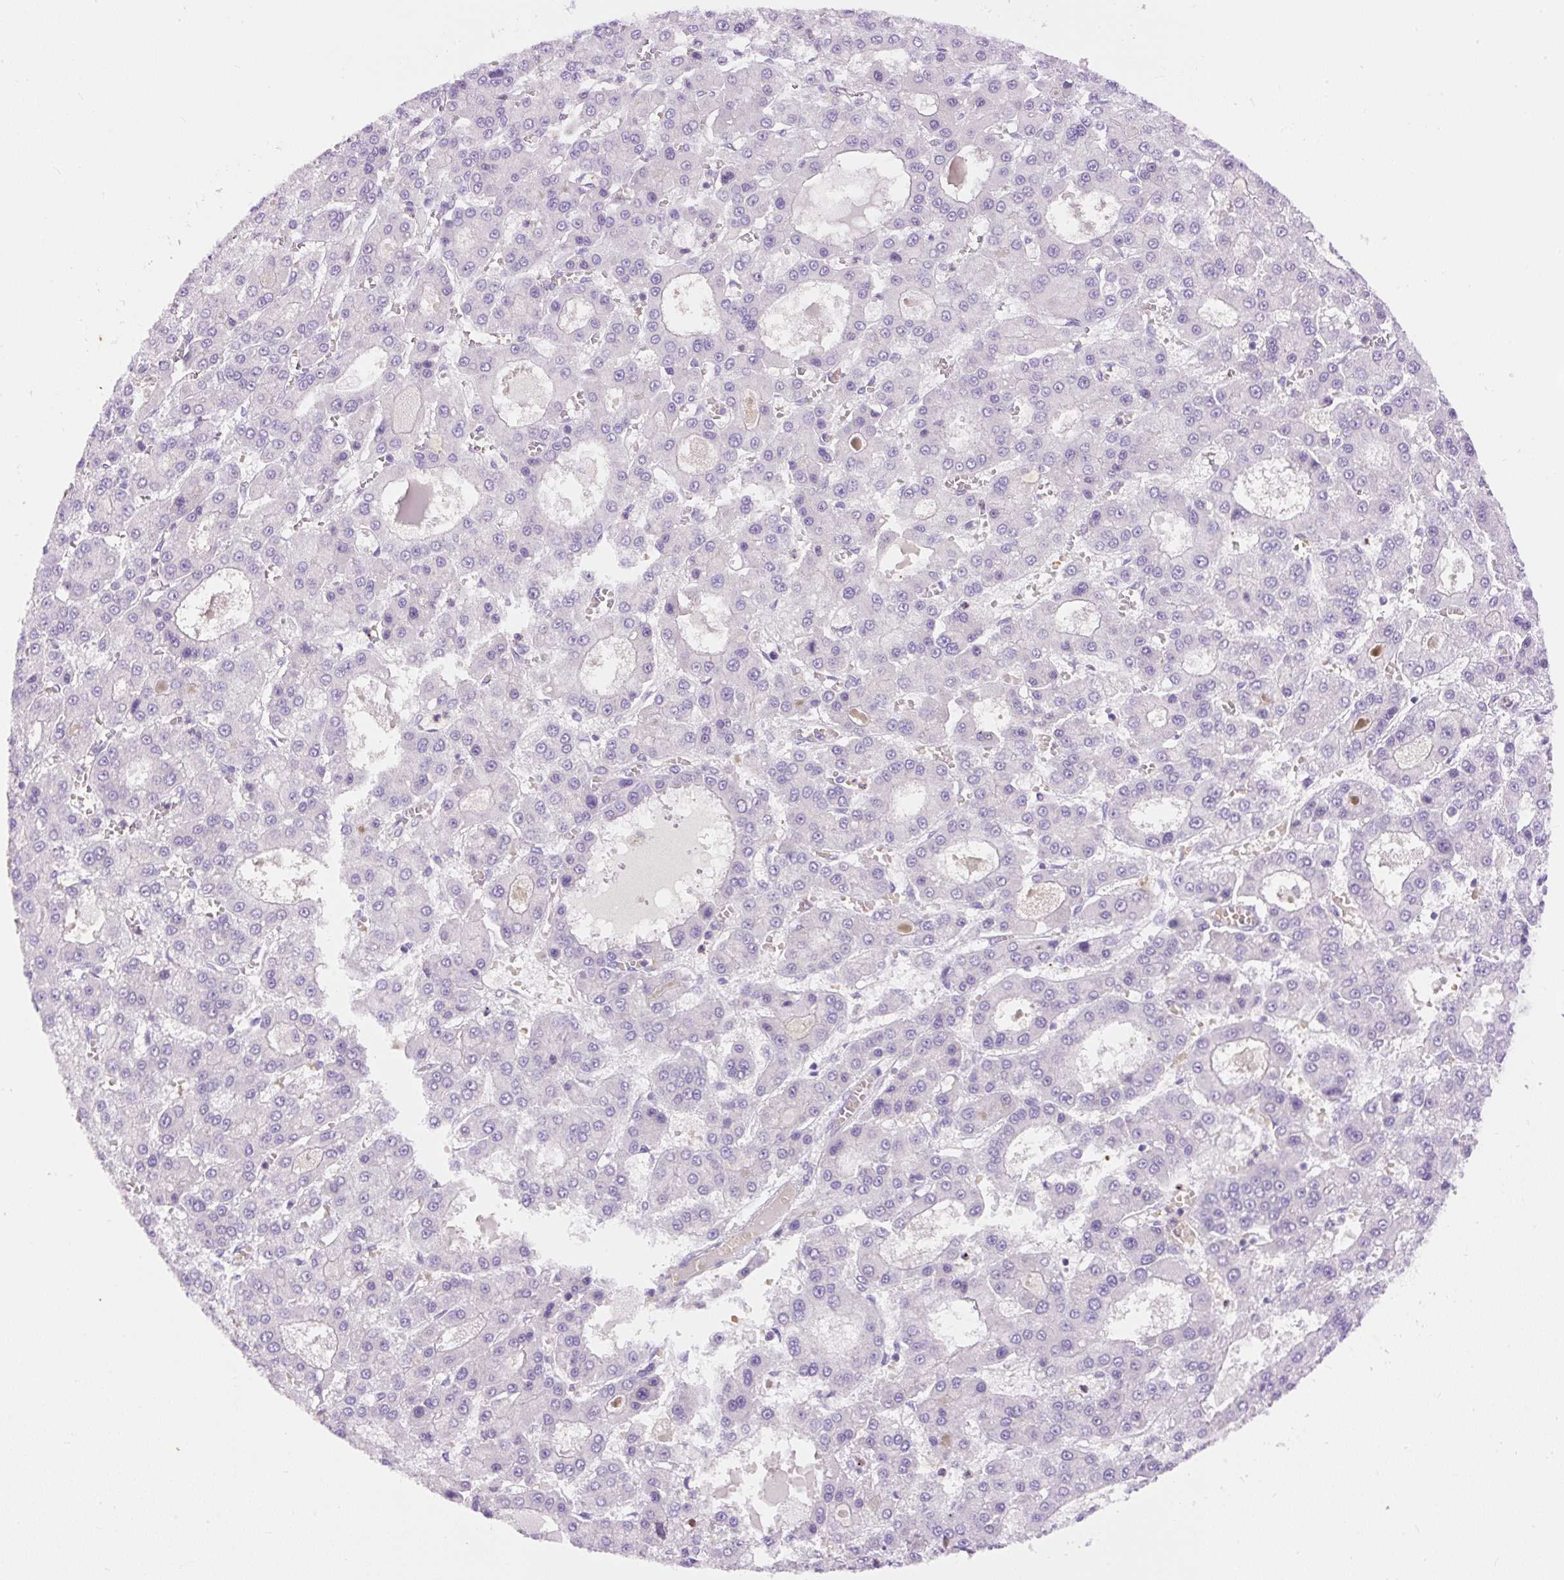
{"staining": {"intensity": "negative", "quantity": "none", "location": "none"}, "tissue": "liver cancer", "cell_type": "Tumor cells", "image_type": "cancer", "snomed": [{"axis": "morphology", "description": "Carcinoma, Hepatocellular, NOS"}, {"axis": "topography", "description": "Liver"}], "caption": "IHC histopathology image of neoplastic tissue: liver hepatocellular carcinoma stained with DAB exhibits no significant protein expression in tumor cells.", "gene": "LHFPL5", "patient": {"sex": "male", "age": 70}}